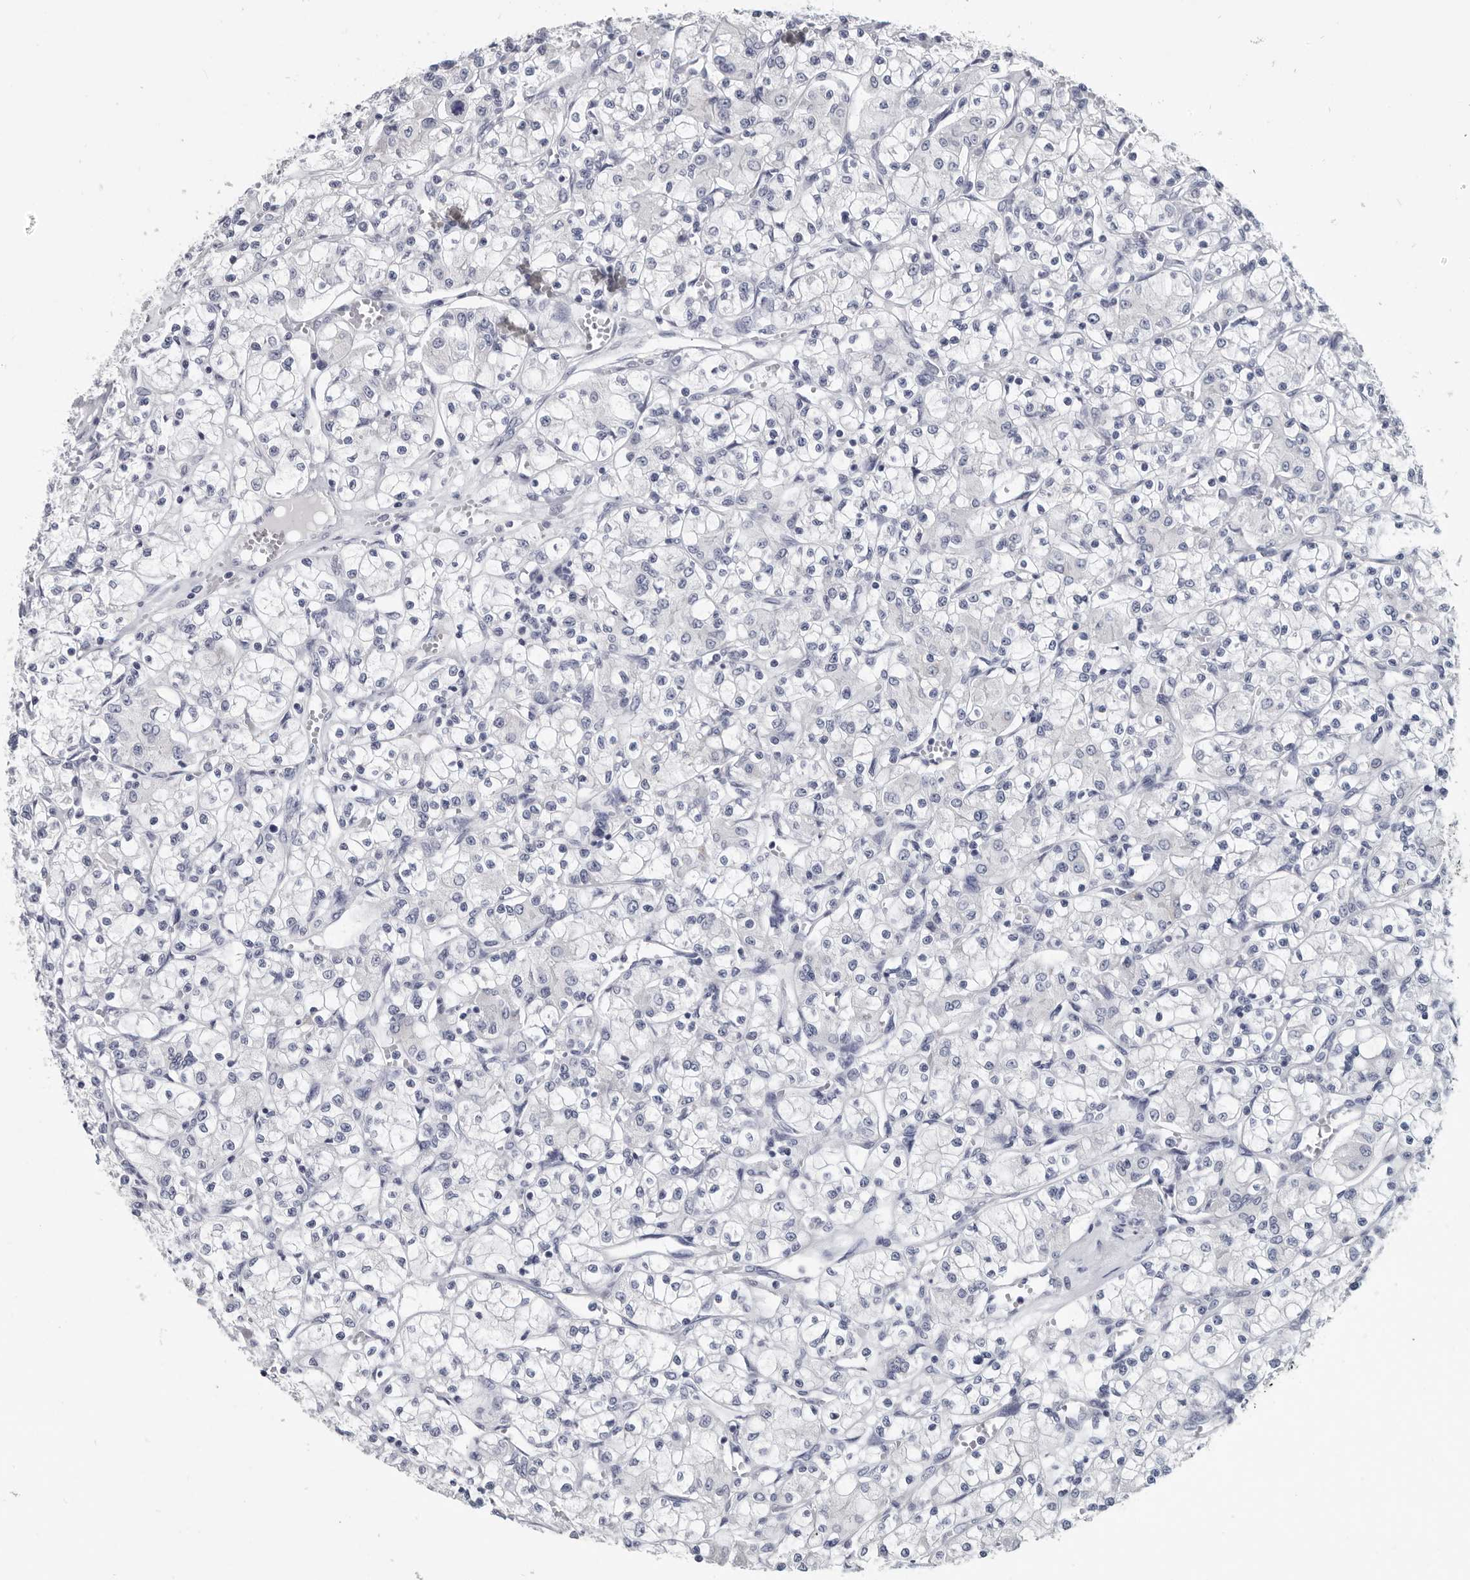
{"staining": {"intensity": "negative", "quantity": "none", "location": "none"}, "tissue": "renal cancer", "cell_type": "Tumor cells", "image_type": "cancer", "snomed": [{"axis": "morphology", "description": "Adenocarcinoma, NOS"}, {"axis": "topography", "description": "Kidney"}], "caption": "High magnification brightfield microscopy of adenocarcinoma (renal) stained with DAB (3,3'-diaminobenzidine) (brown) and counterstained with hematoxylin (blue): tumor cells show no significant expression.", "gene": "WRAP73", "patient": {"sex": "female", "age": 59}}